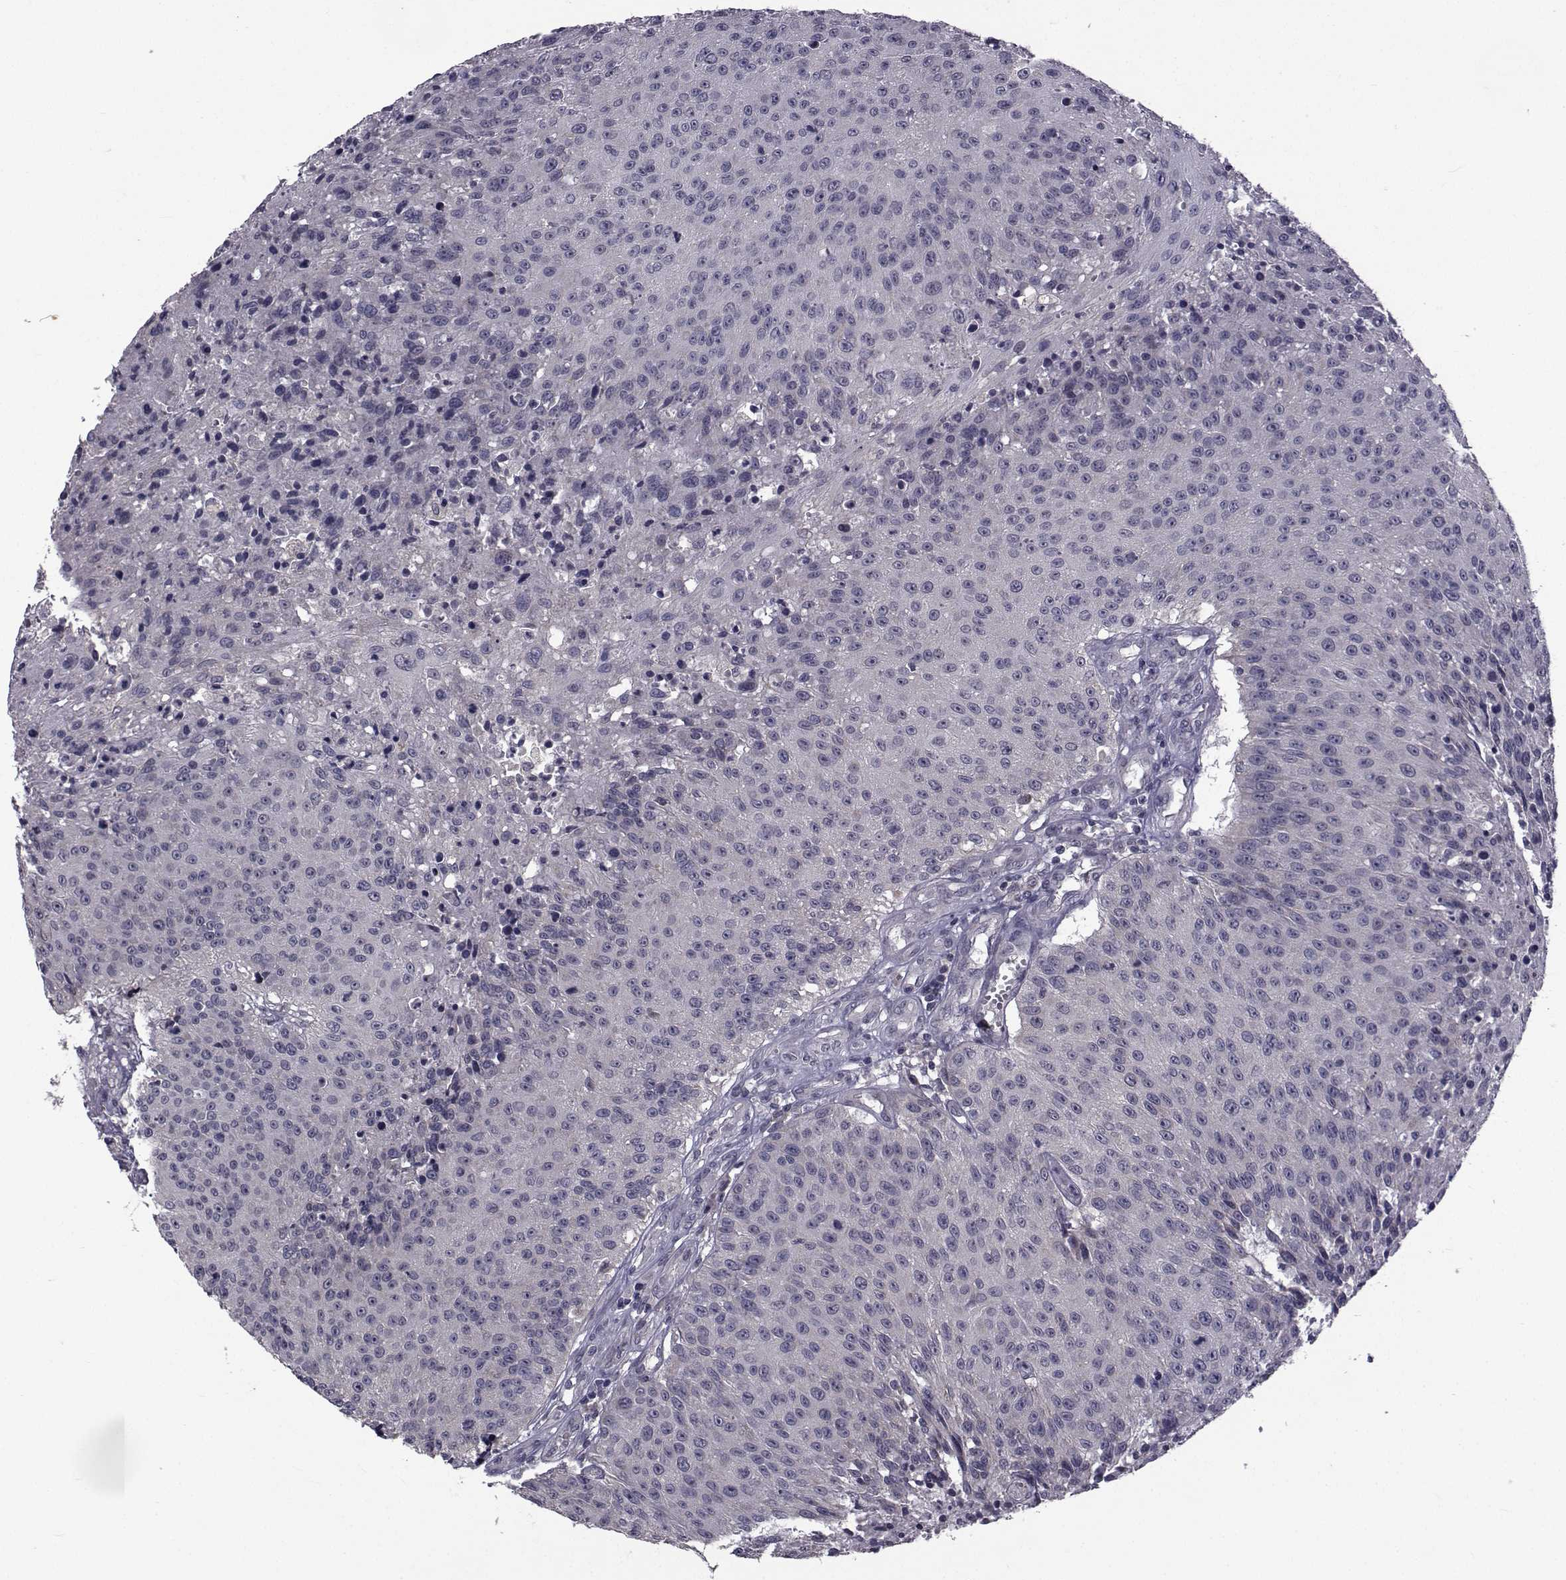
{"staining": {"intensity": "negative", "quantity": "none", "location": "none"}, "tissue": "urothelial cancer", "cell_type": "Tumor cells", "image_type": "cancer", "snomed": [{"axis": "morphology", "description": "Urothelial carcinoma, NOS"}, {"axis": "topography", "description": "Urinary bladder"}], "caption": "Tumor cells show no significant protein staining in transitional cell carcinoma.", "gene": "FDXR", "patient": {"sex": "male", "age": 55}}